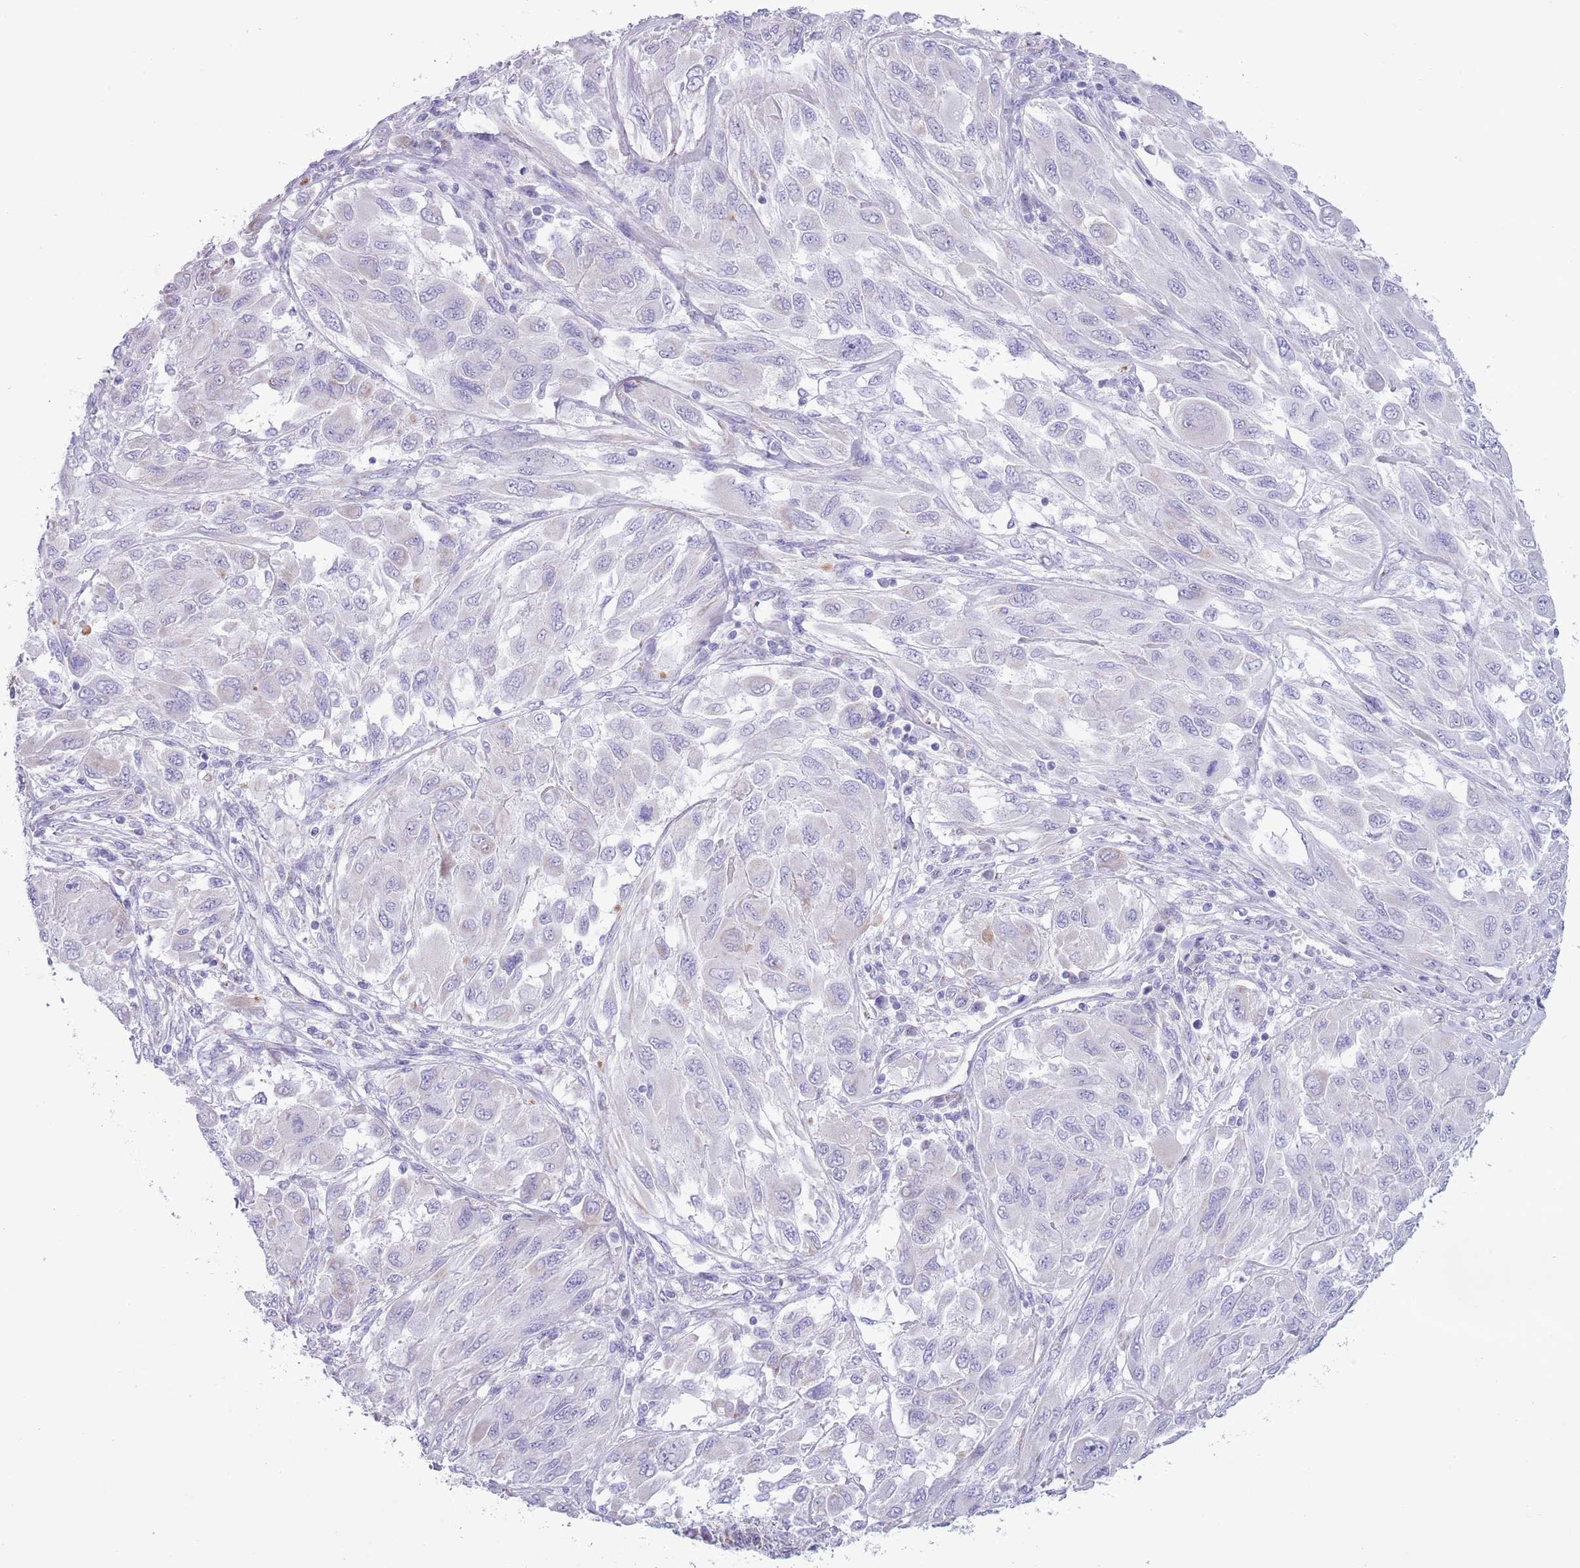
{"staining": {"intensity": "negative", "quantity": "none", "location": "none"}, "tissue": "melanoma", "cell_type": "Tumor cells", "image_type": "cancer", "snomed": [{"axis": "morphology", "description": "Malignant melanoma, NOS"}, {"axis": "topography", "description": "Skin"}], "caption": "Tumor cells show no significant protein positivity in malignant melanoma. (Stains: DAB (3,3'-diaminobenzidine) immunohistochemistry with hematoxylin counter stain, Microscopy: brightfield microscopy at high magnification).", "gene": "MOCOS", "patient": {"sex": "female", "age": 91}}